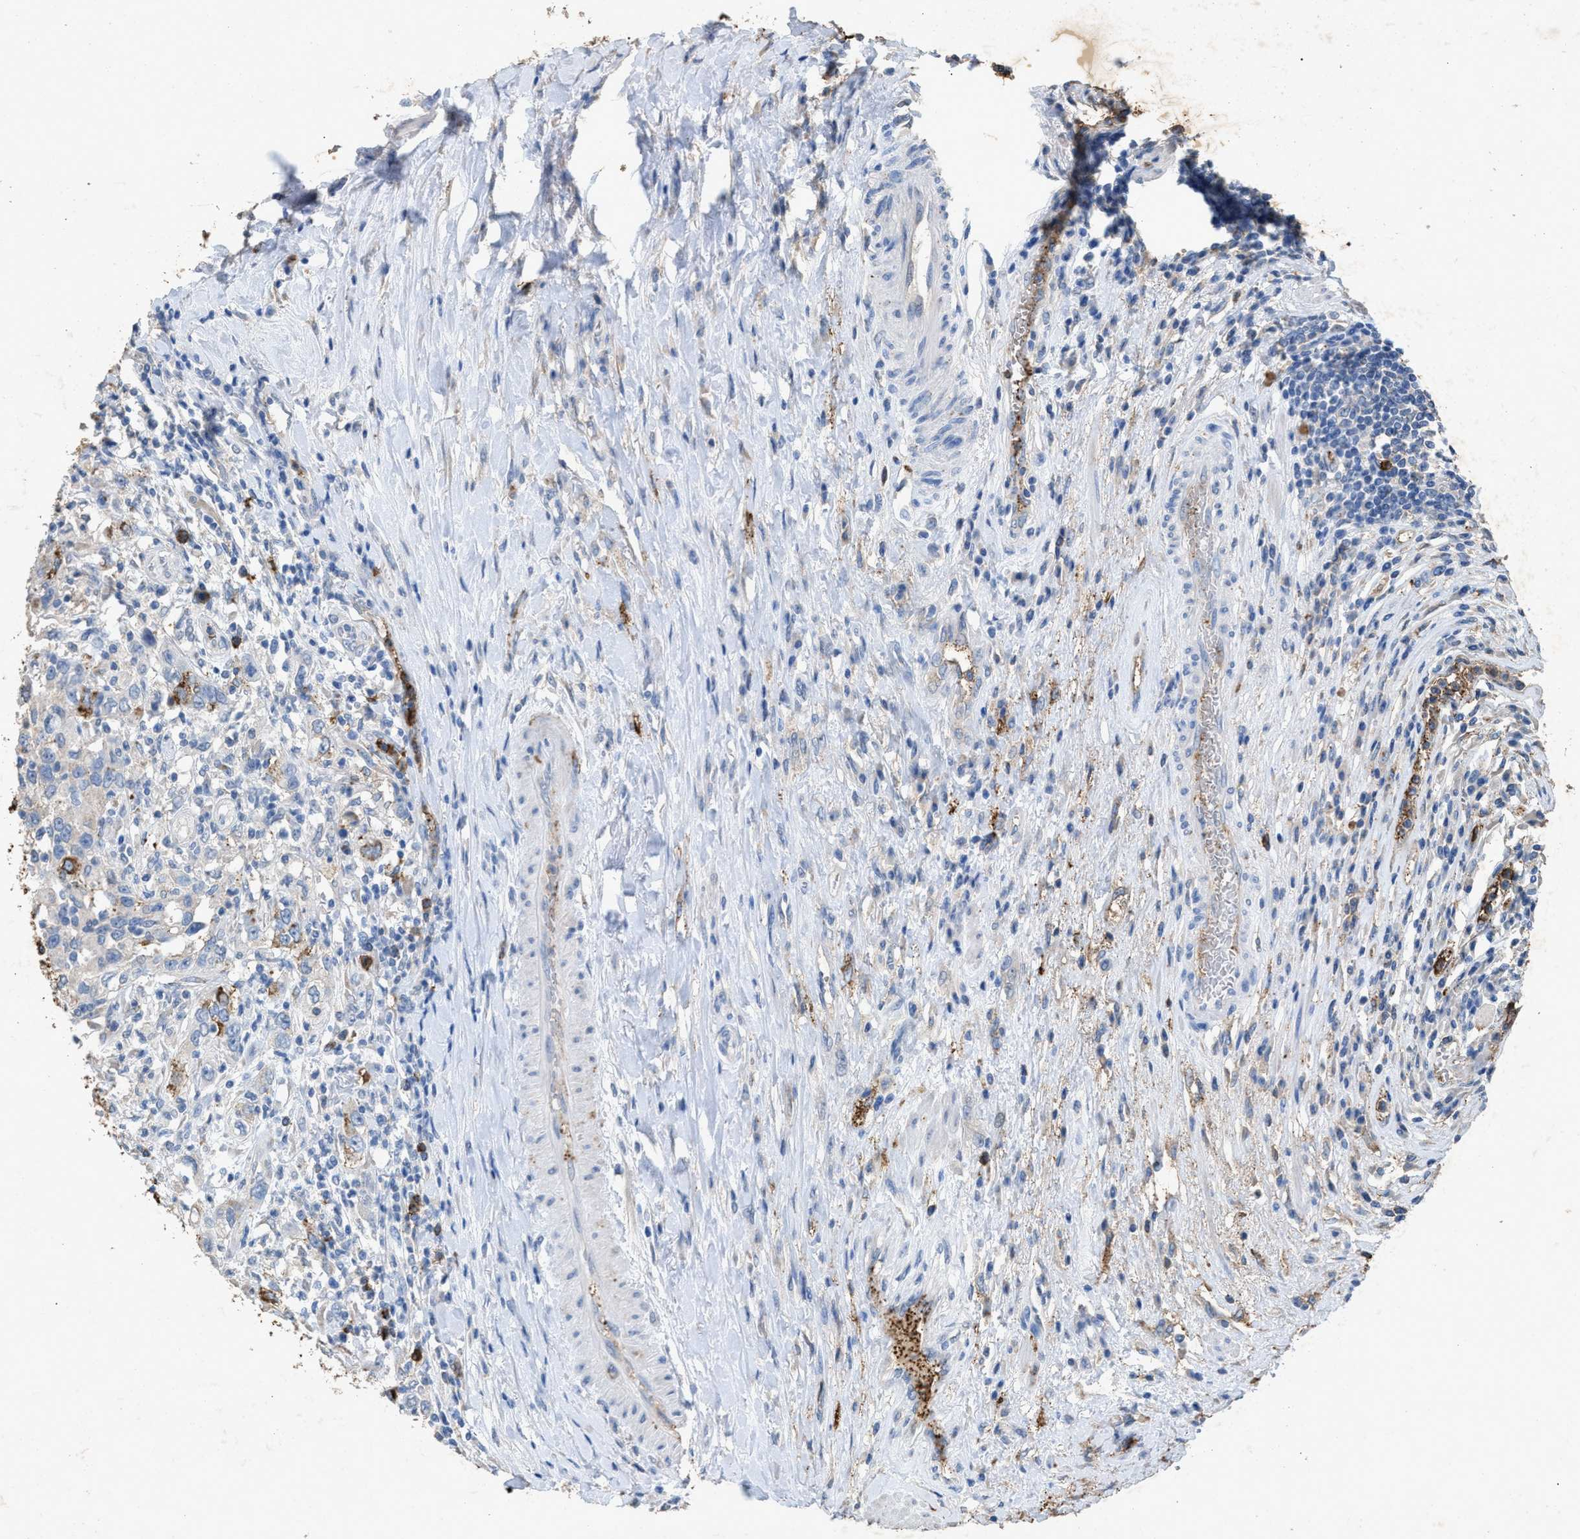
{"staining": {"intensity": "negative", "quantity": "none", "location": "none"}, "tissue": "urothelial cancer", "cell_type": "Tumor cells", "image_type": "cancer", "snomed": [{"axis": "morphology", "description": "Urothelial carcinoma, High grade"}, {"axis": "topography", "description": "Urinary bladder"}], "caption": "A high-resolution micrograph shows immunohistochemistry staining of high-grade urothelial carcinoma, which displays no significant expression in tumor cells. (DAB IHC visualized using brightfield microscopy, high magnification).", "gene": "LTB4R2", "patient": {"sex": "female", "age": 80}}